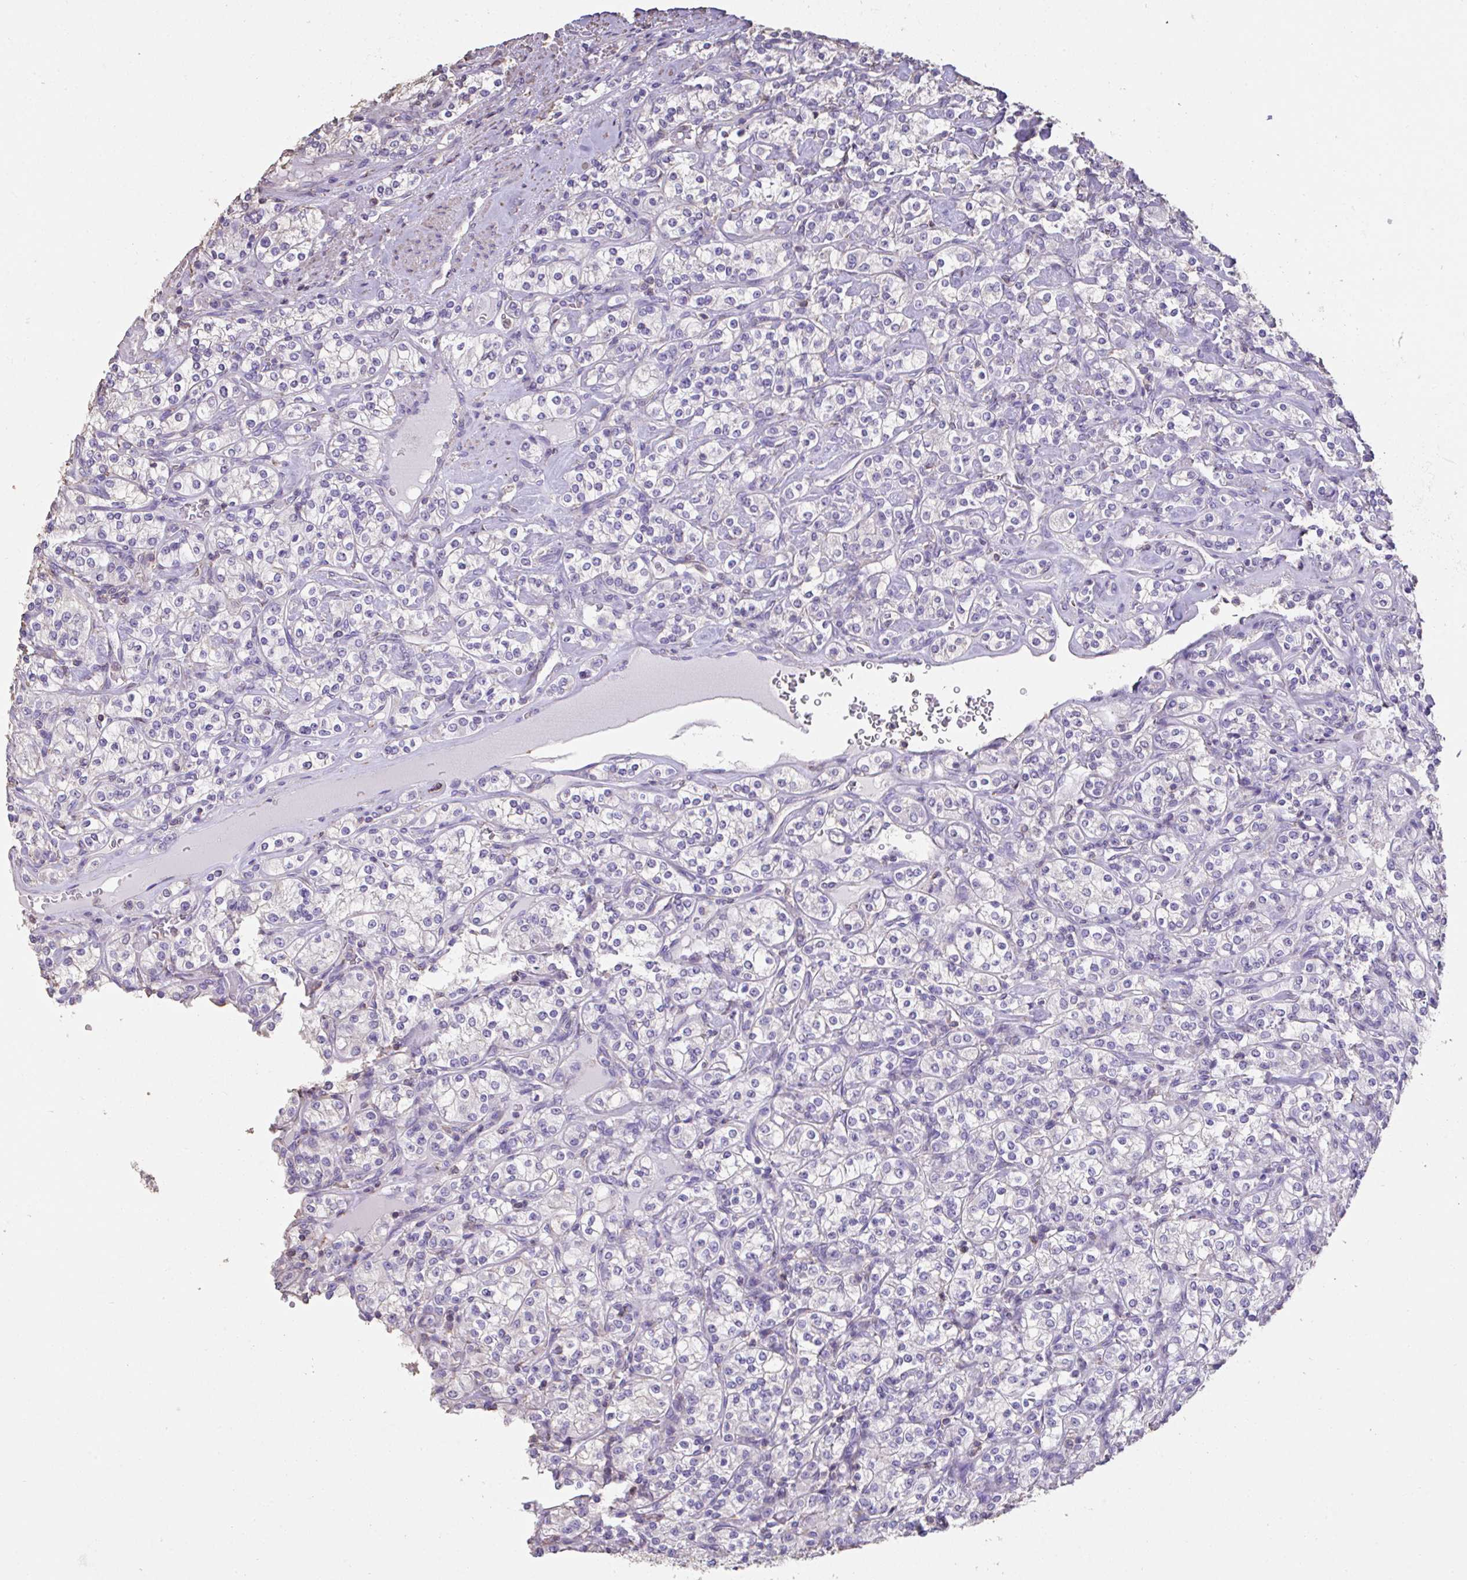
{"staining": {"intensity": "negative", "quantity": "none", "location": "none"}, "tissue": "renal cancer", "cell_type": "Tumor cells", "image_type": "cancer", "snomed": [{"axis": "morphology", "description": "Adenocarcinoma, NOS"}, {"axis": "topography", "description": "Kidney"}], "caption": "Human adenocarcinoma (renal) stained for a protein using immunohistochemistry displays no expression in tumor cells.", "gene": "IL23R", "patient": {"sex": "male", "age": 77}}